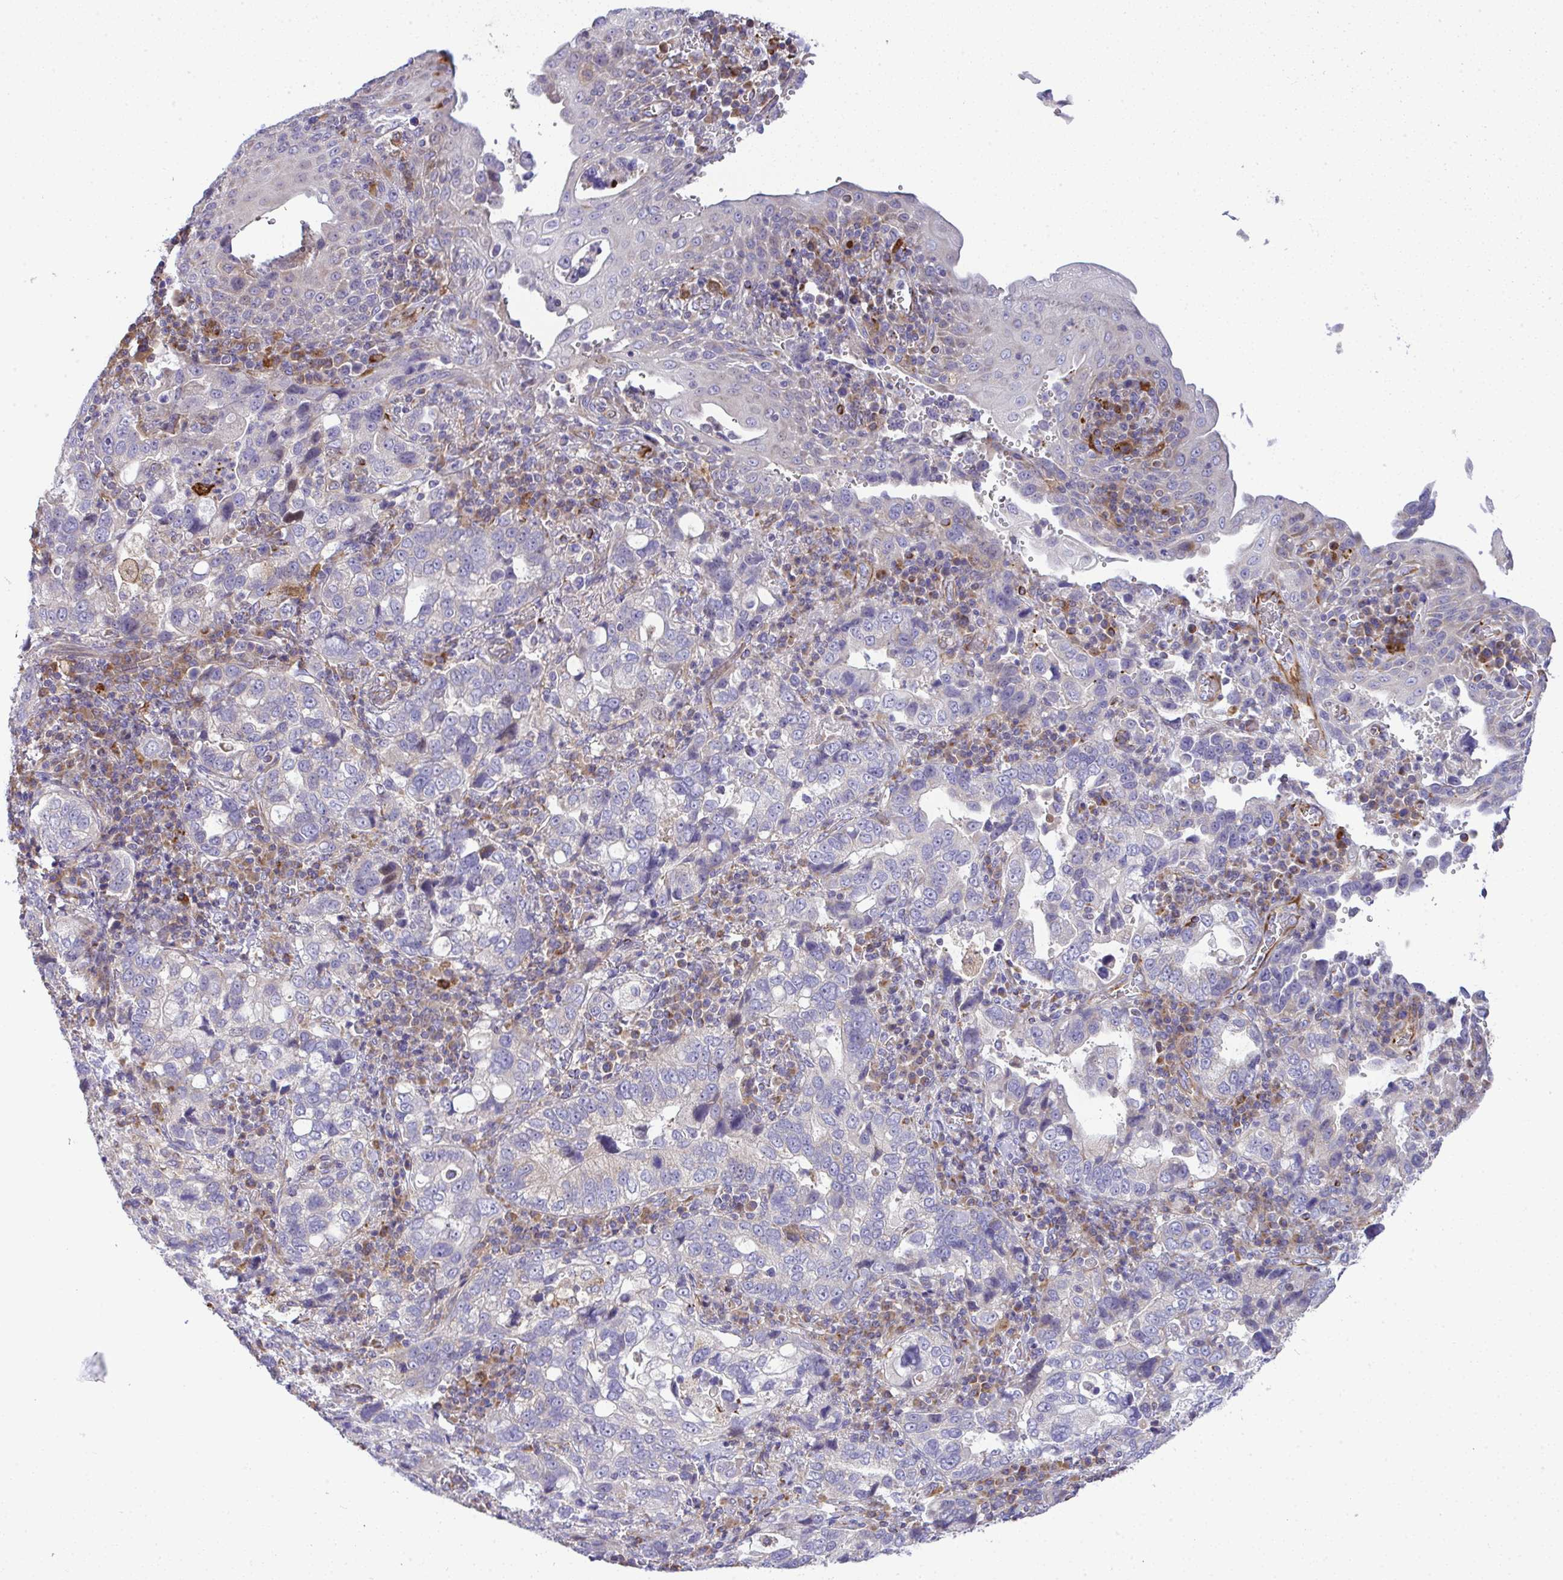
{"staining": {"intensity": "negative", "quantity": "none", "location": "none"}, "tissue": "stomach cancer", "cell_type": "Tumor cells", "image_type": "cancer", "snomed": [{"axis": "morphology", "description": "Adenocarcinoma, NOS"}, {"axis": "topography", "description": "Stomach, upper"}], "caption": "Micrograph shows no significant protein expression in tumor cells of stomach adenocarcinoma. The staining was performed using DAB (3,3'-diaminobenzidine) to visualize the protein expression in brown, while the nuclei were stained in blue with hematoxylin (Magnification: 20x).", "gene": "GRID2", "patient": {"sex": "female", "age": 81}}